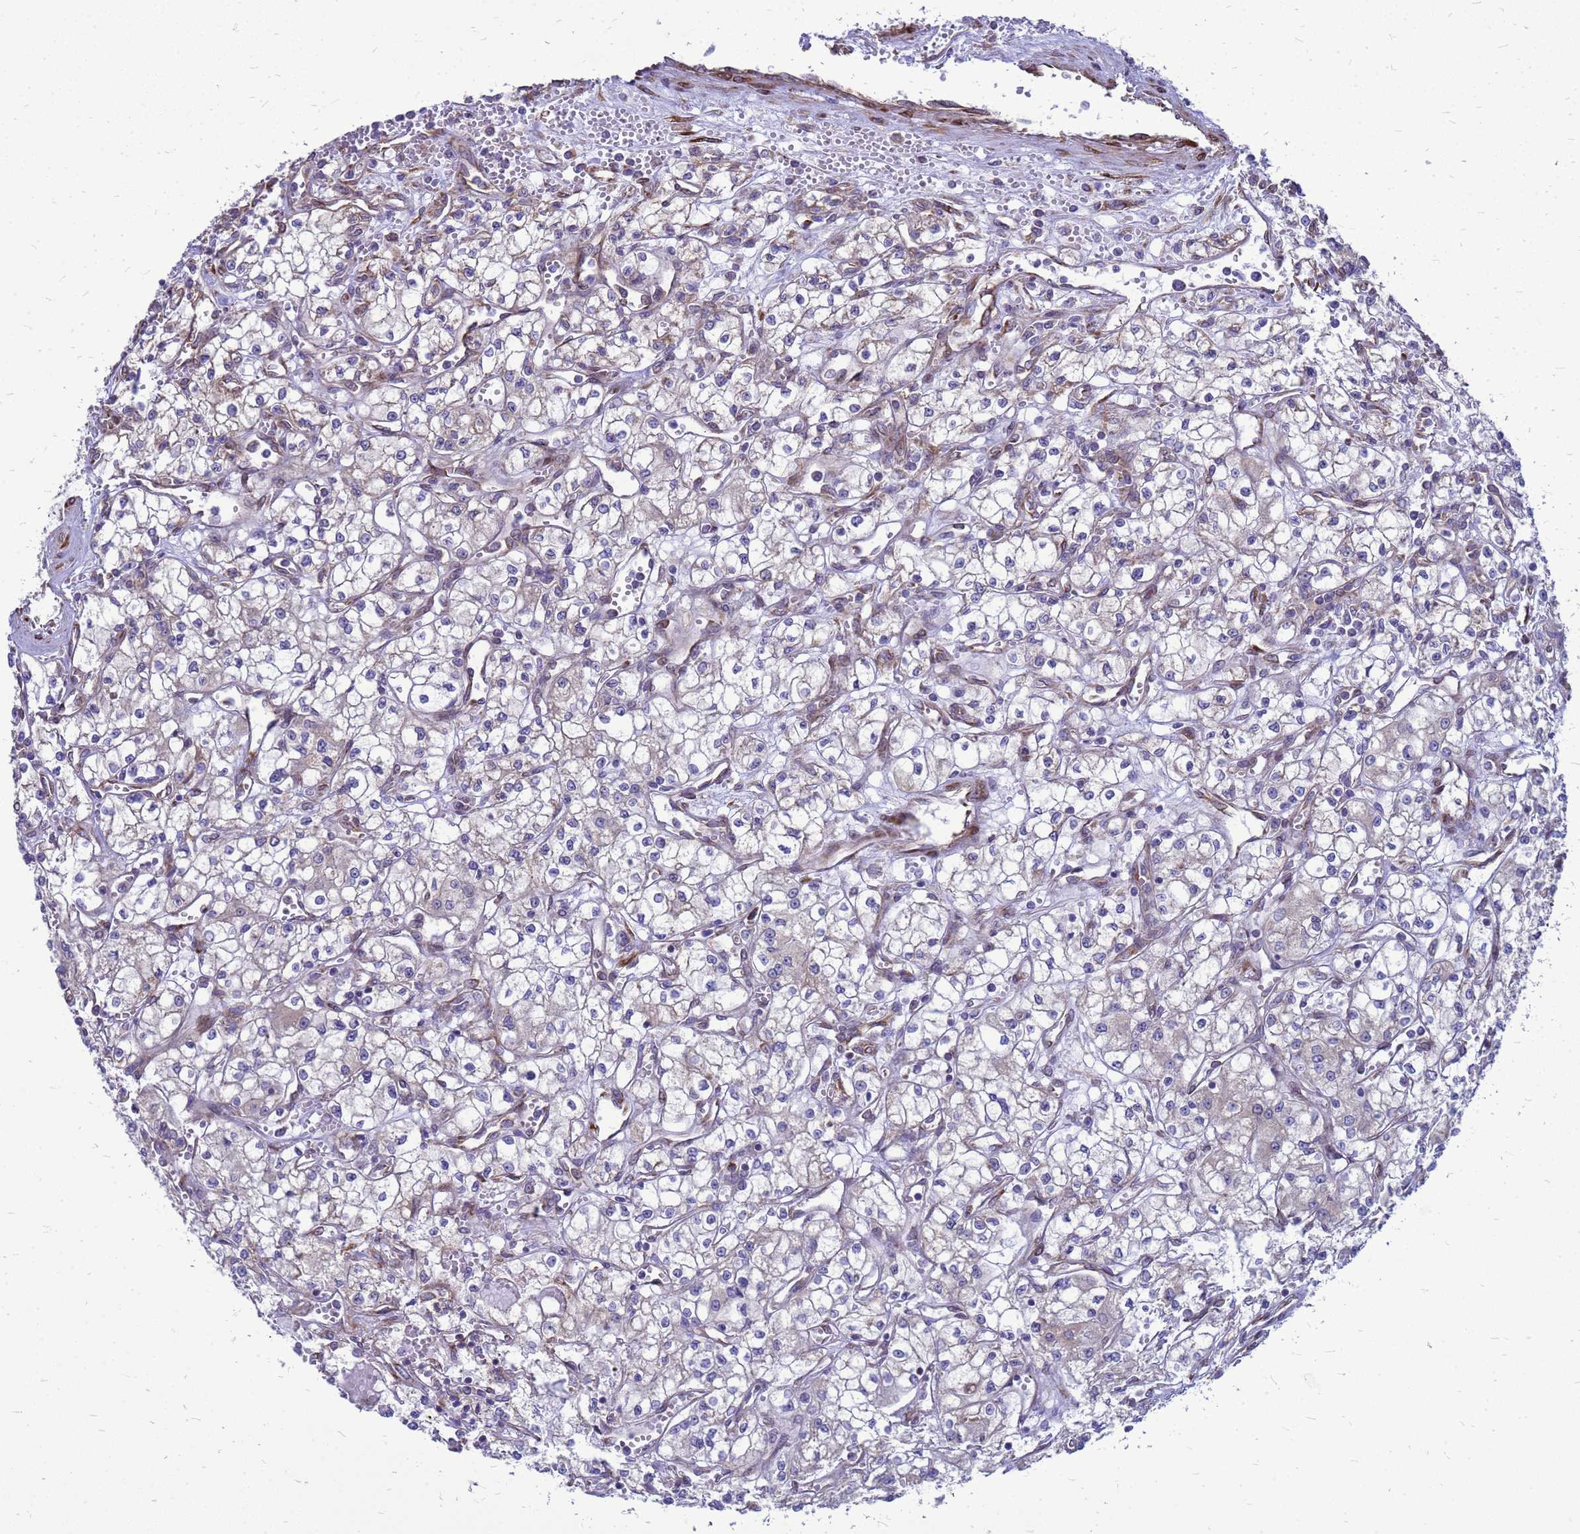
{"staining": {"intensity": "negative", "quantity": "none", "location": "none"}, "tissue": "renal cancer", "cell_type": "Tumor cells", "image_type": "cancer", "snomed": [{"axis": "morphology", "description": "Adenocarcinoma, NOS"}, {"axis": "topography", "description": "Kidney"}], "caption": "This is a micrograph of IHC staining of renal cancer, which shows no staining in tumor cells.", "gene": "FSTL4", "patient": {"sex": "male", "age": 59}}